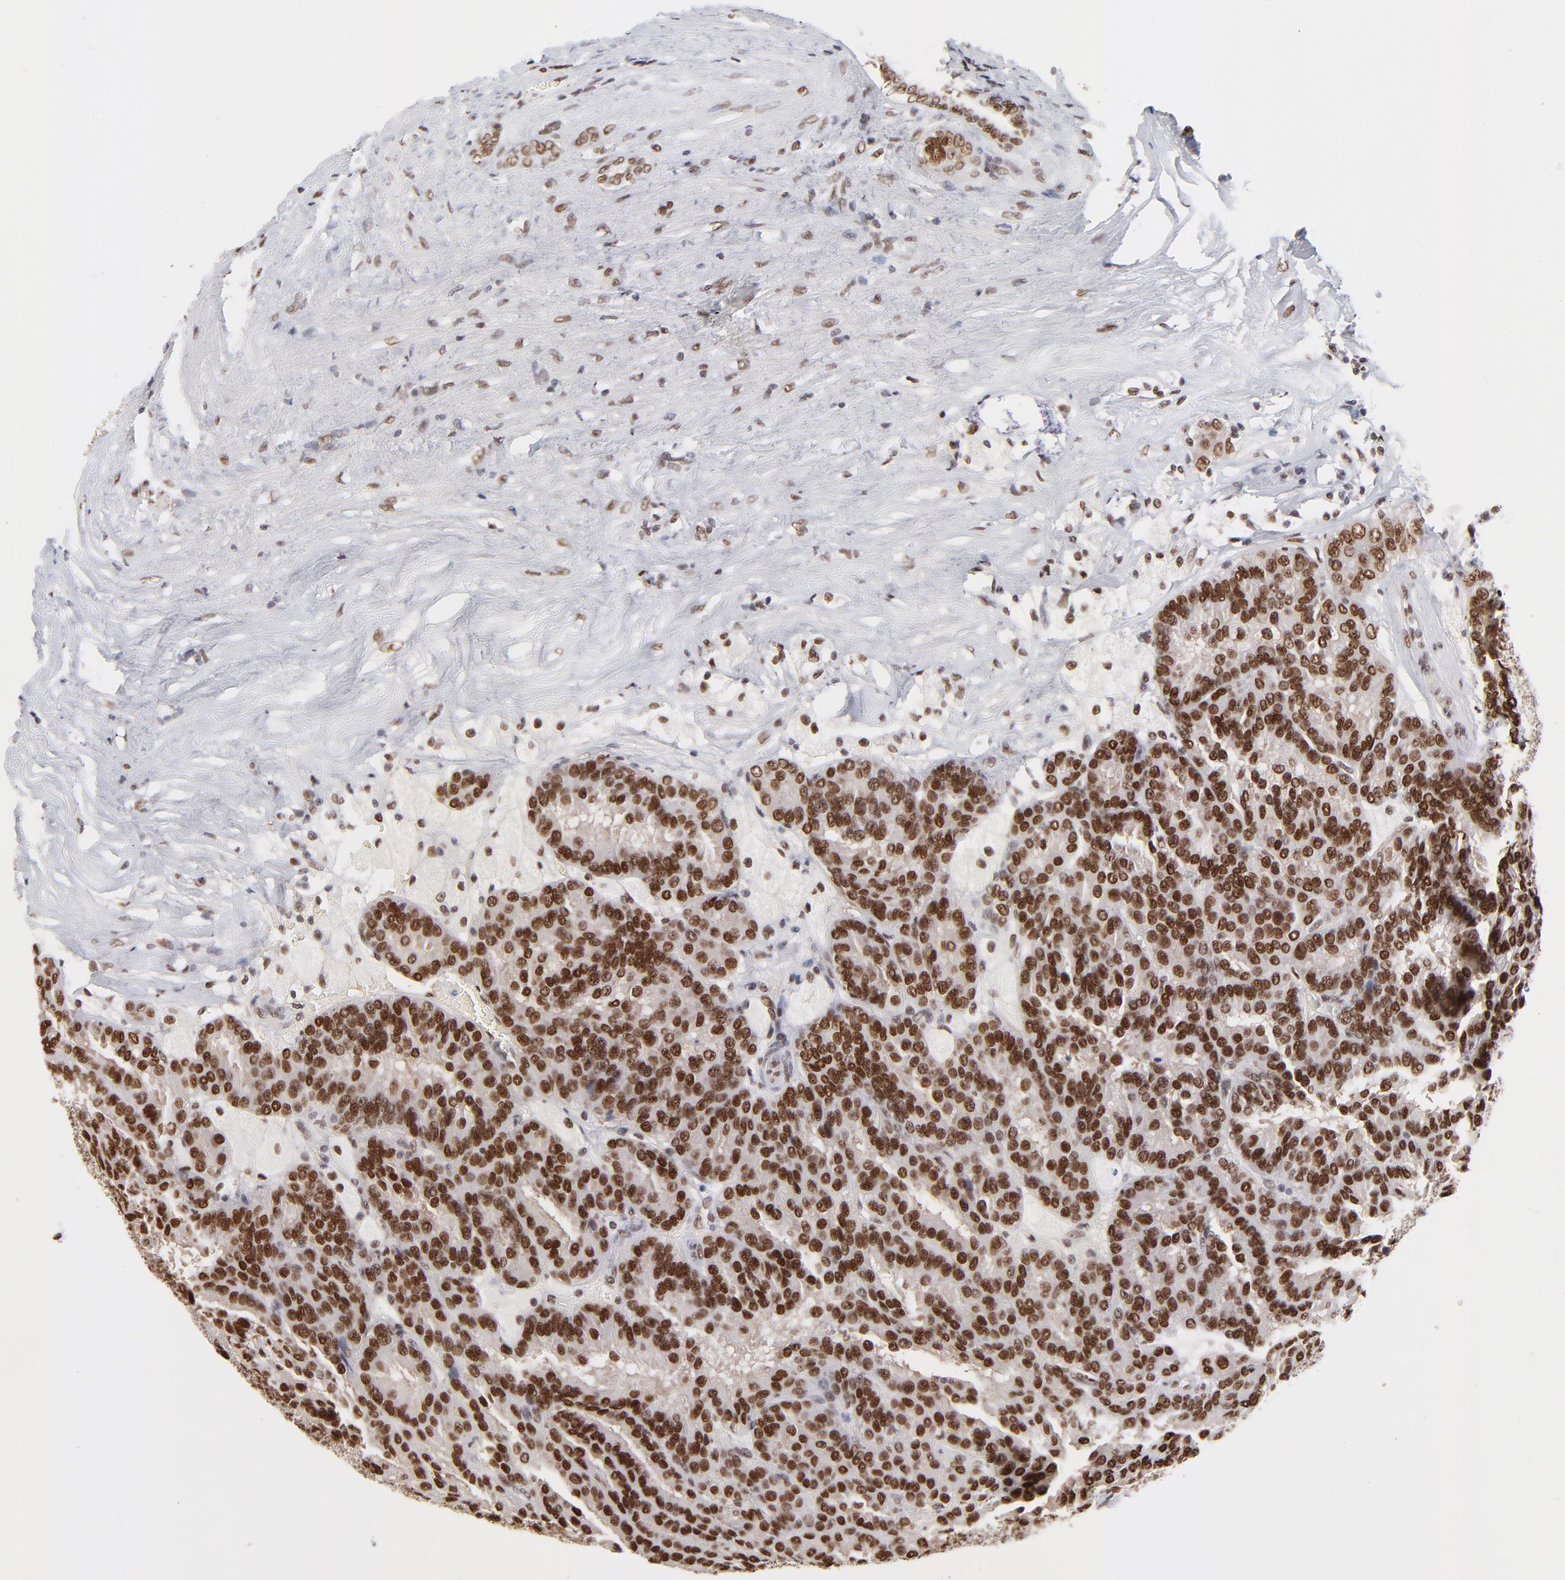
{"staining": {"intensity": "strong", "quantity": ">75%", "location": "nuclear"}, "tissue": "renal cancer", "cell_type": "Tumor cells", "image_type": "cancer", "snomed": [{"axis": "morphology", "description": "Adenocarcinoma, NOS"}, {"axis": "topography", "description": "Kidney"}], "caption": "Tumor cells display high levels of strong nuclear positivity in about >75% of cells in renal cancer.", "gene": "ZMYM3", "patient": {"sex": "male", "age": 46}}